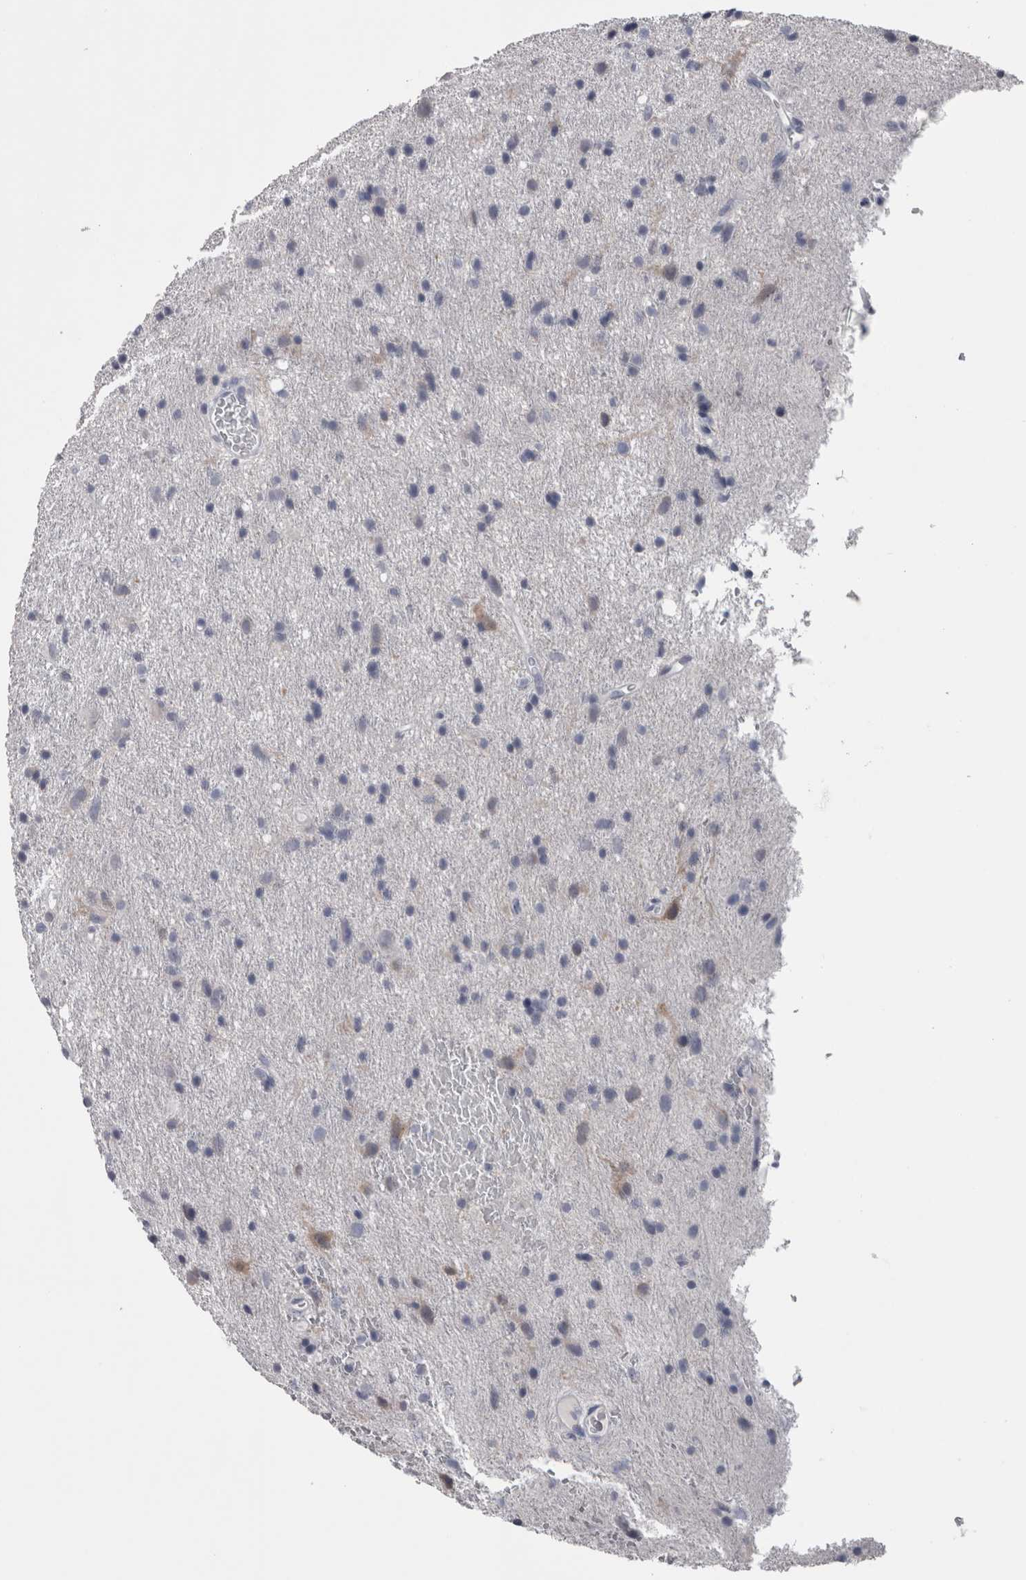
{"staining": {"intensity": "negative", "quantity": "none", "location": "none"}, "tissue": "glioma", "cell_type": "Tumor cells", "image_type": "cancer", "snomed": [{"axis": "morphology", "description": "Glioma, malignant, Low grade"}, {"axis": "topography", "description": "Brain"}], "caption": "Immunohistochemistry (IHC) photomicrograph of glioma stained for a protein (brown), which reveals no staining in tumor cells. (Stains: DAB IHC with hematoxylin counter stain, Microscopy: brightfield microscopy at high magnification).", "gene": "CA8", "patient": {"sex": "male", "age": 77}}